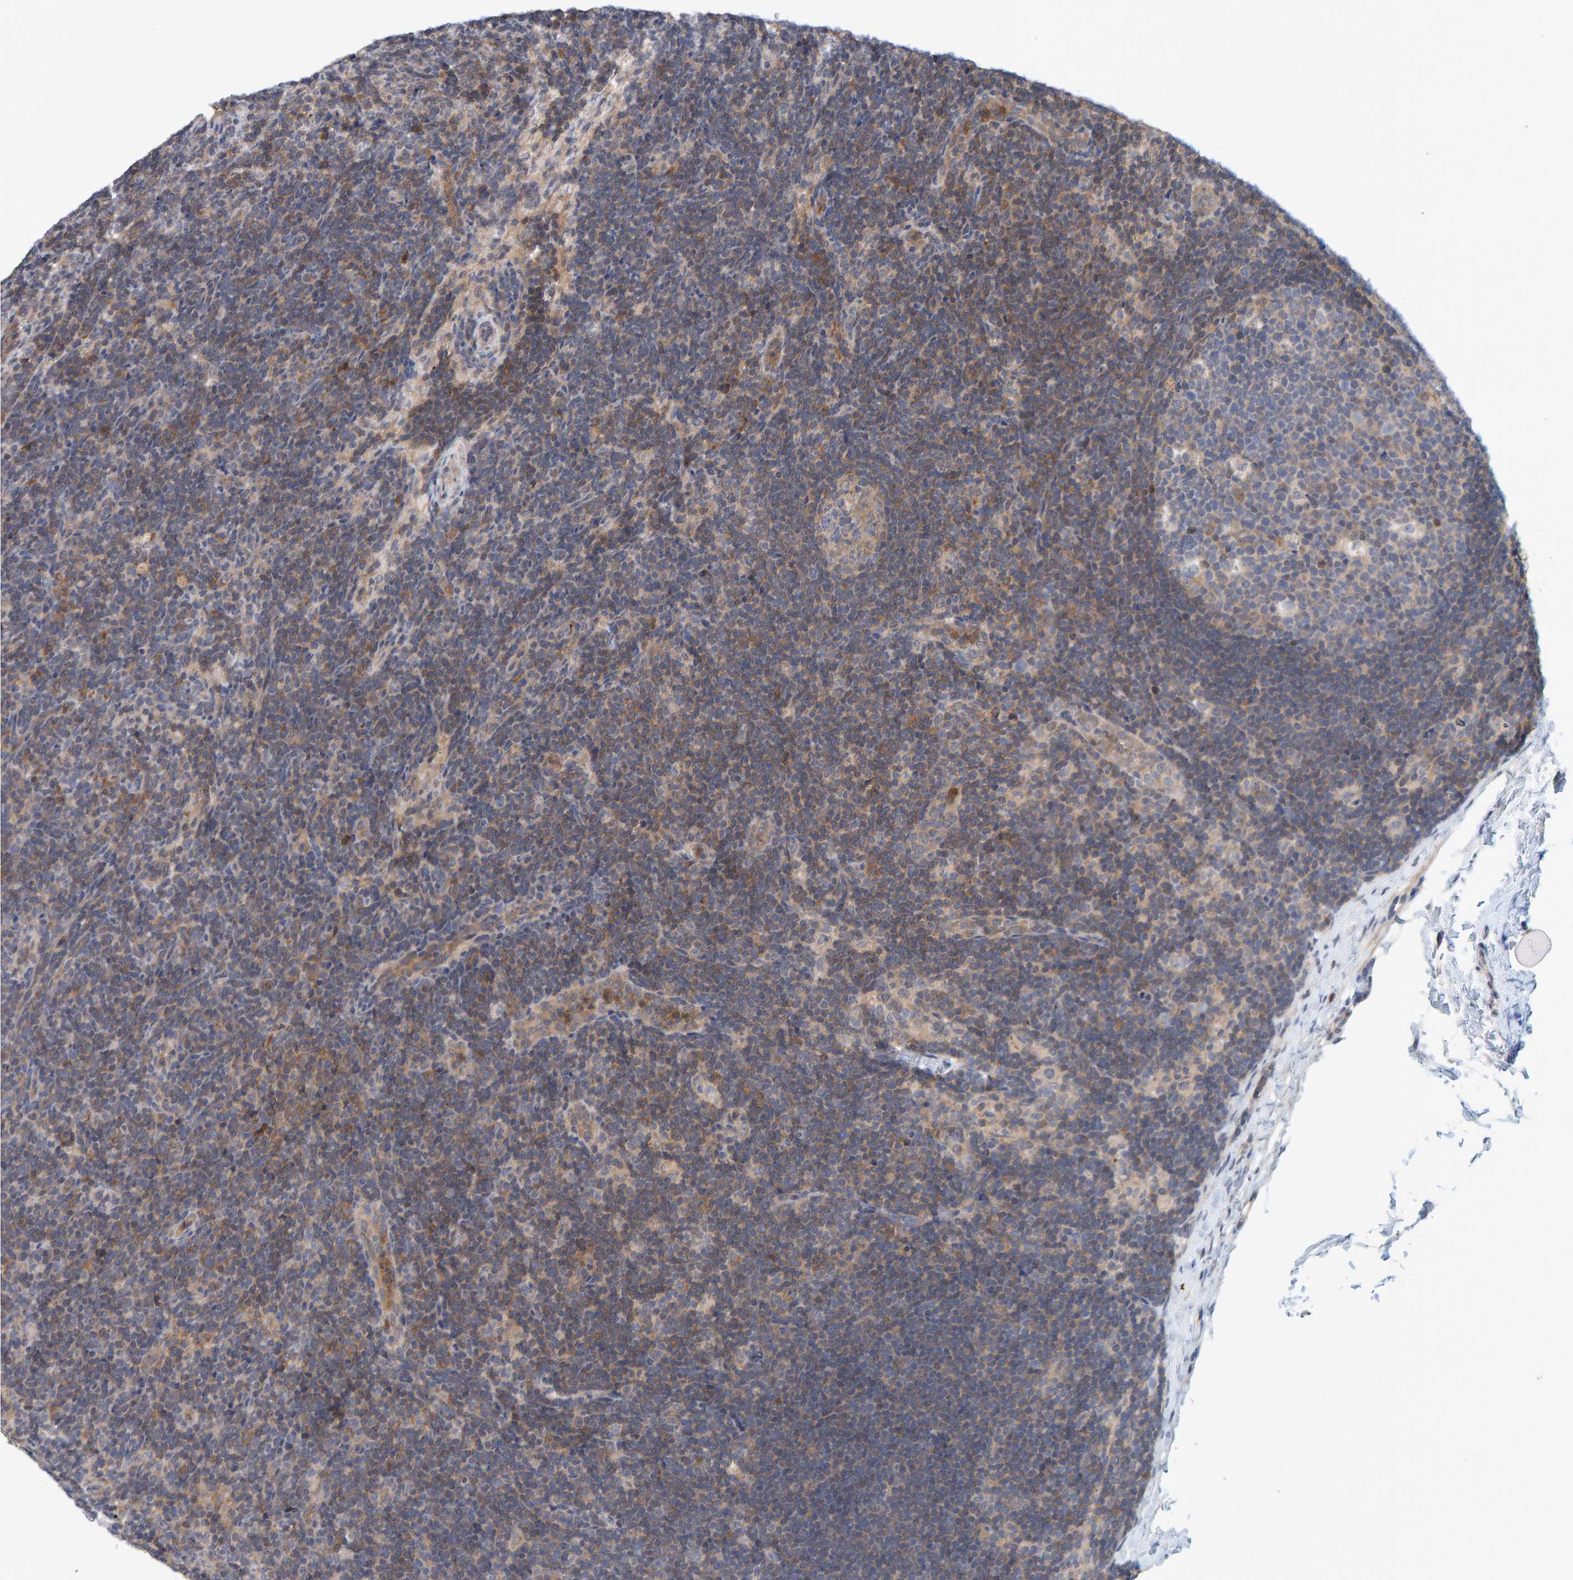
{"staining": {"intensity": "weak", "quantity": "<25%", "location": "cytoplasmic/membranous"}, "tissue": "lymph node", "cell_type": "Germinal center cells", "image_type": "normal", "snomed": [{"axis": "morphology", "description": "Normal tissue, NOS"}, {"axis": "topography", "description": "Lymph node"}], "caption": "Germinal center cells are negative for protein expression in normal human lymph node. (DAB (3,3'-diaminobenzidine) immunohistochemistry with hematoxylin counter stain).", "gene": "TATDN1", "patient": {"sex": "female", "age": 22}}